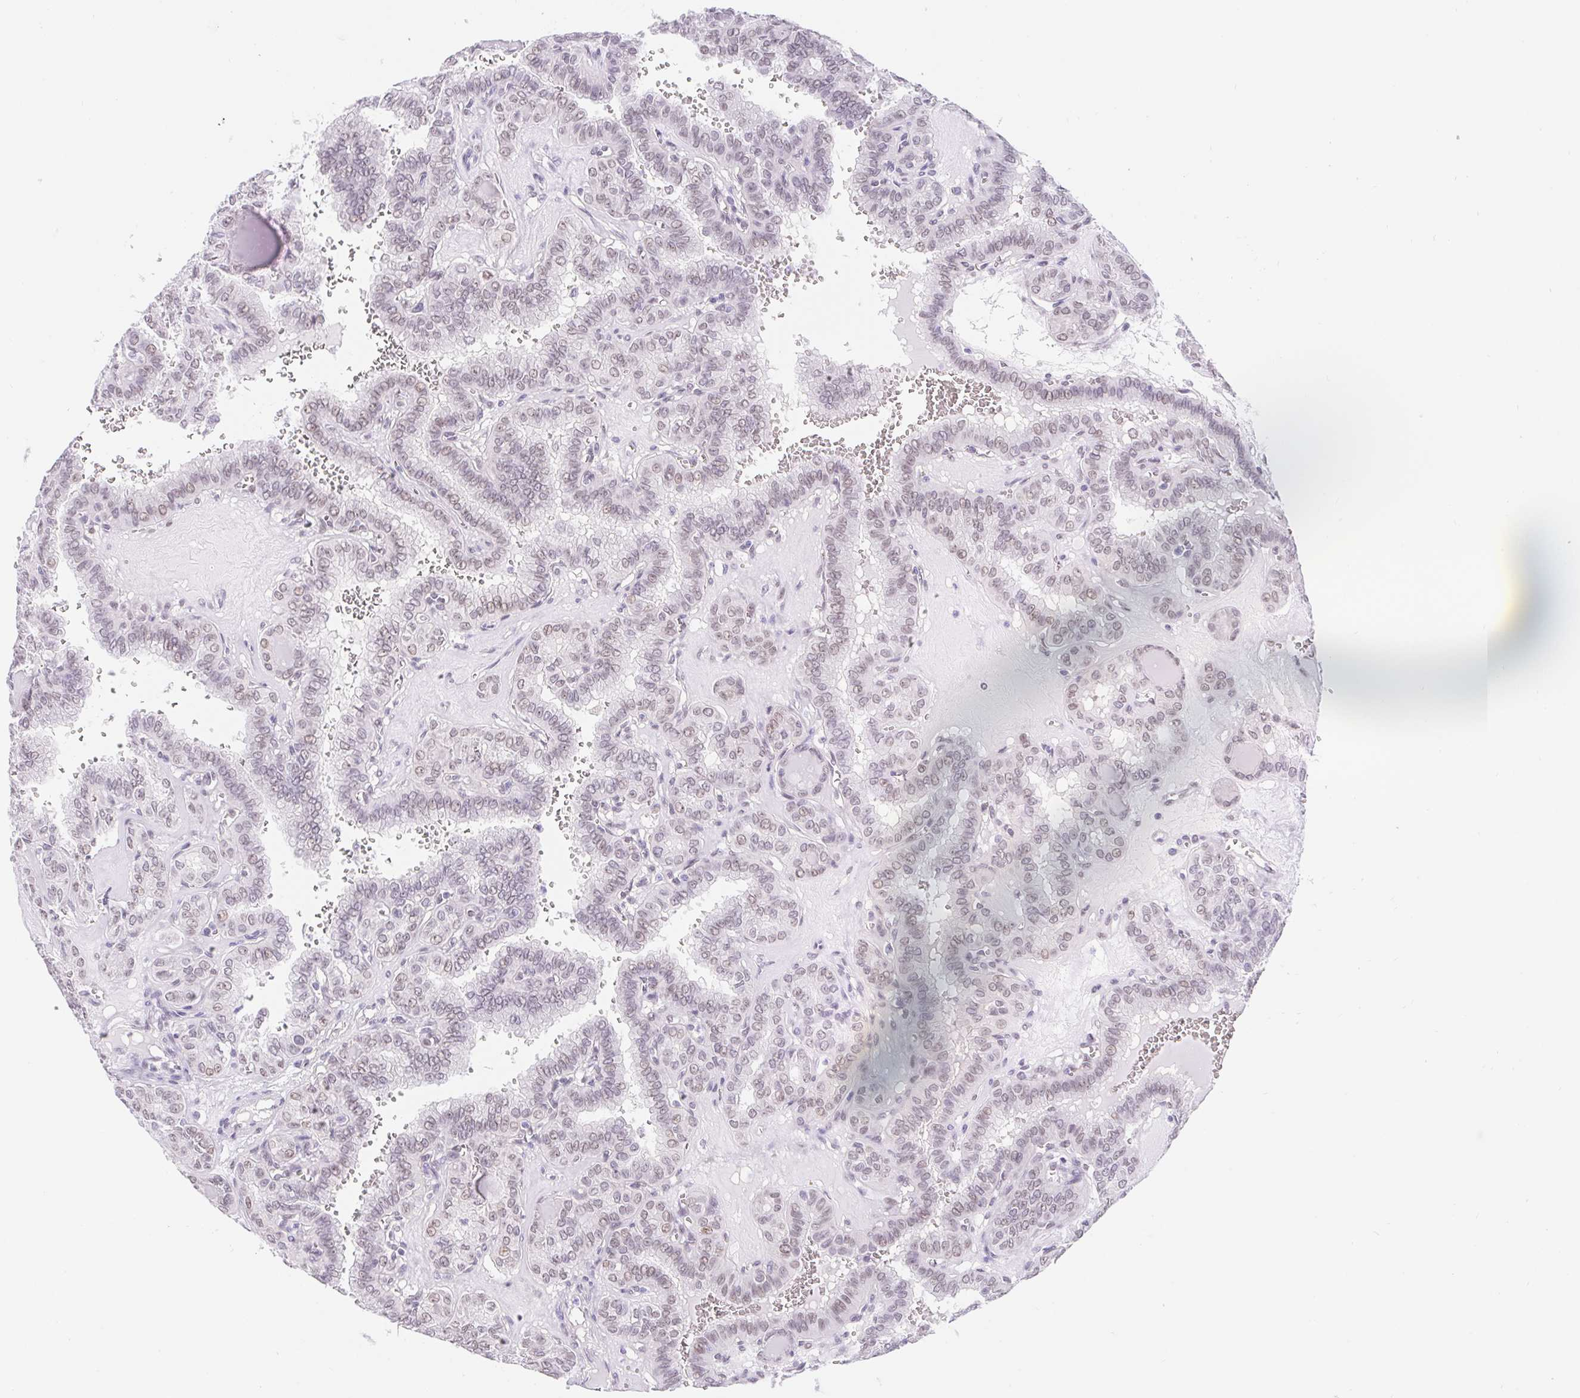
{"staining": {"intensity": "weak", "quantity": "25%-75%", "location": "nuclear"}, "tissue": "thyroid cancer", "cell_type": "Tumor cells", "image_type": "cancer", "snomed": [{"axis": "morphology", "description": "Papillary adenocarcinoma, NOS"}, {"axis": "topography", "description": "Thyroid gland"}], "caption": "A brown stain labels weak nuclear expression of a protein in papillary adenocarcinoma (thyroid) tumor cells. Nuclei are stained in blue.", "gene": "CAND1", "patient": {"sex": "female", "age": 41}}